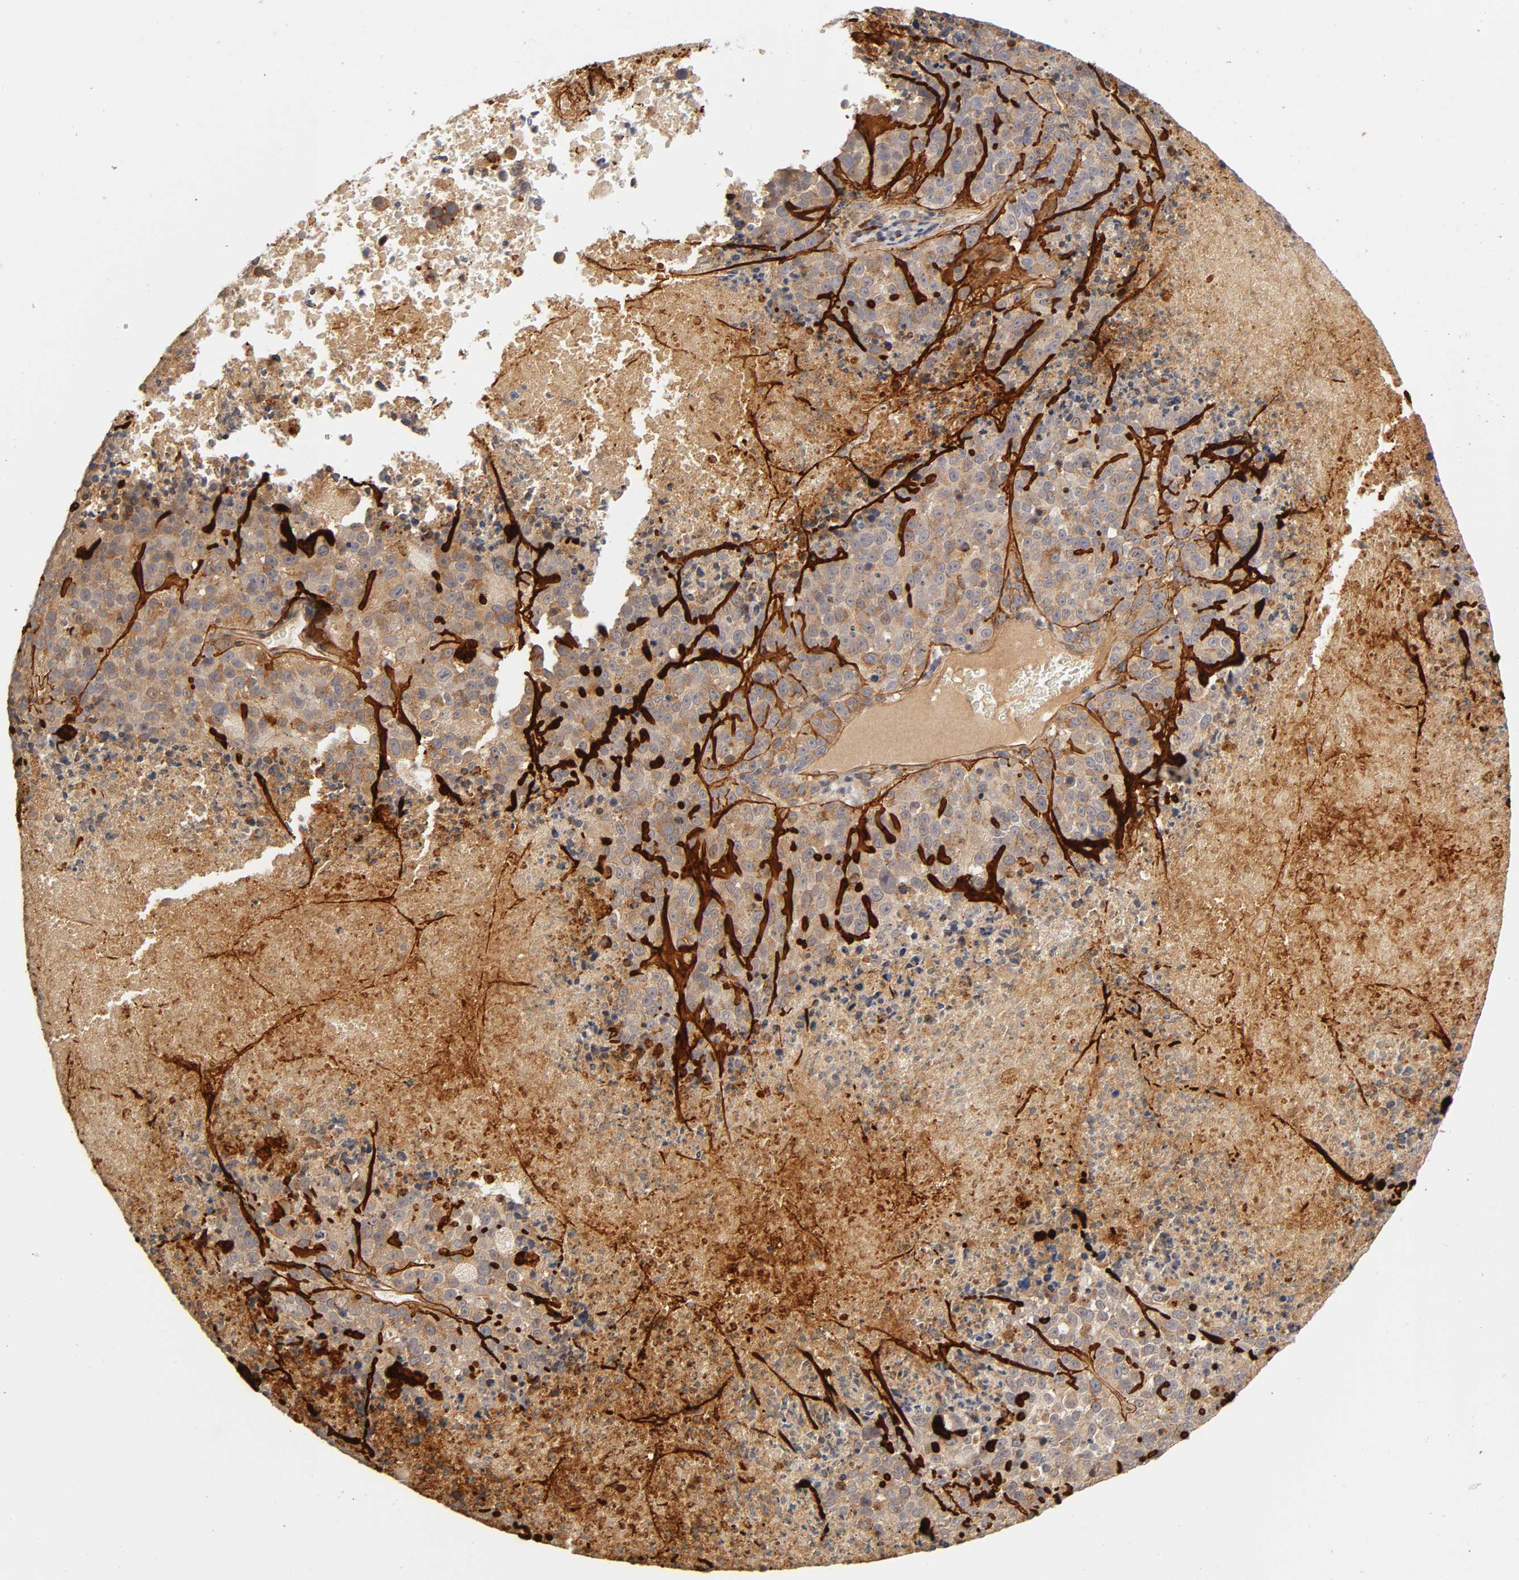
{"staining": {"intensity": "moderate", "quantity": "25%-75%", "location": "cytoplasmic/membranous"}, "tissue": "melanoma", "cell_type": "Tumor cells", "image_type": "cancer", "snomed": [{"axis": "morphology", "description": "Malignant melanoma, Metastatic site"}, {"axis": "topography", "description": "Cerebral cortex"}], "caption": "DAB (3,3'-diaminobenzidine) immunohistochemical staining of human malignant melanoma (metastatic site) demonstrates moderate cytoplasmic/membranous protein positivity in about 25%-75% of tumor cells. (Brightfield microscopy of DAB IHC at high magnification).", "gene": "LAMB1", "patient": {"sex": "female", "age": 52}}